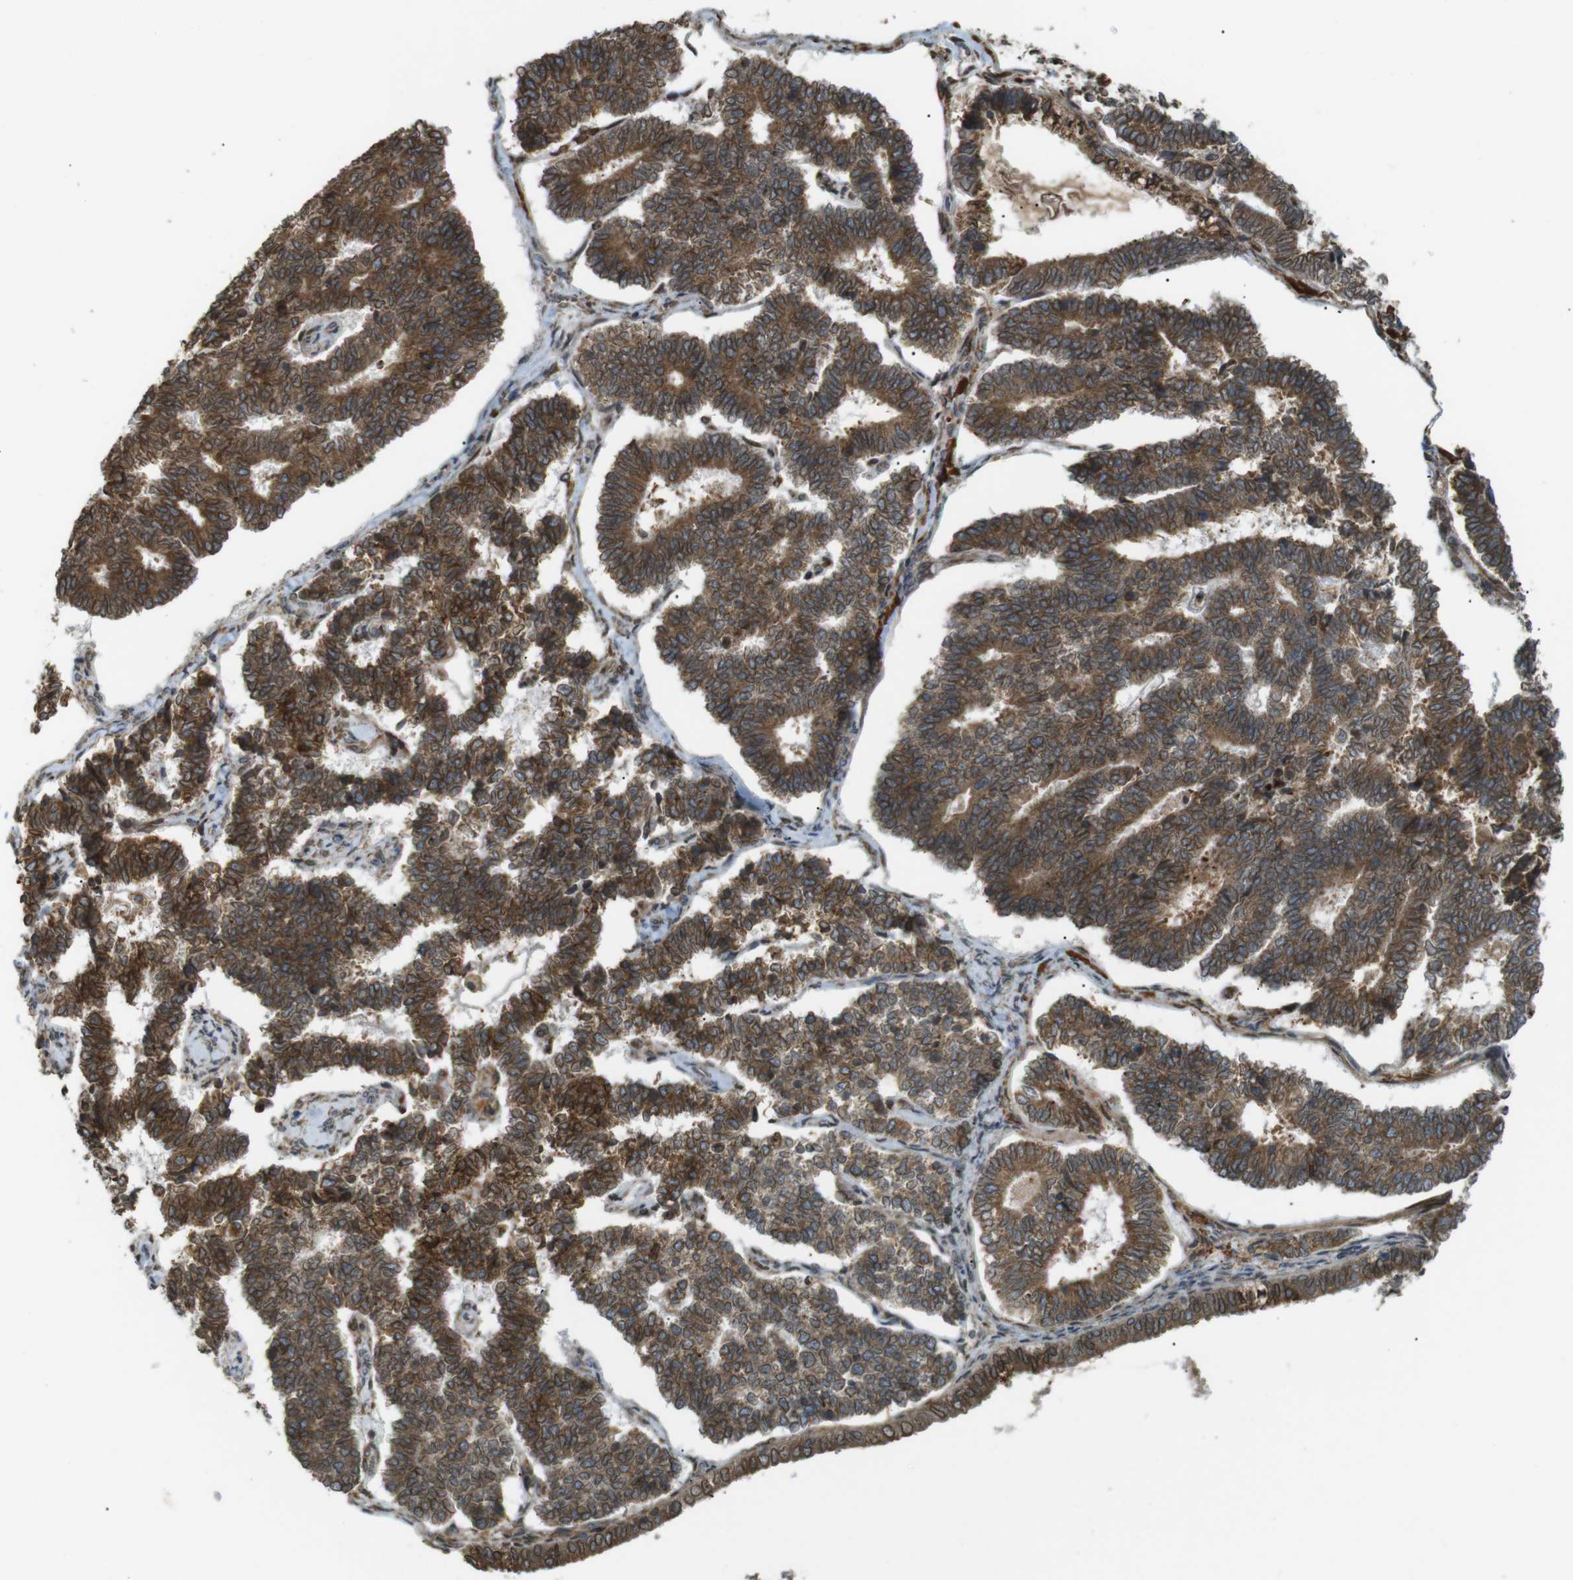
{"staining": {"intensity": "strong", "quantity": ">75%", "location": "cytoplasmic/membranous"}, "tissue": "endometrial cancer", "cell_type": "Tumor cells", "image_type": "cancer", "snomed": [{"axis": "morphology", "description": "Adenocarcinoma, NOS"}, {"axis": "topography", "description": "Endometrium"}], "caption": "This is a micrograph of immunohistochemistry (IHC) staining of adenocarcinoma (endometrial), which shows strong staining in the cytoplasmic/membranous of tumor cells.", "gene": "TMED4", "patient": {"sex": "female", "age": 70}}